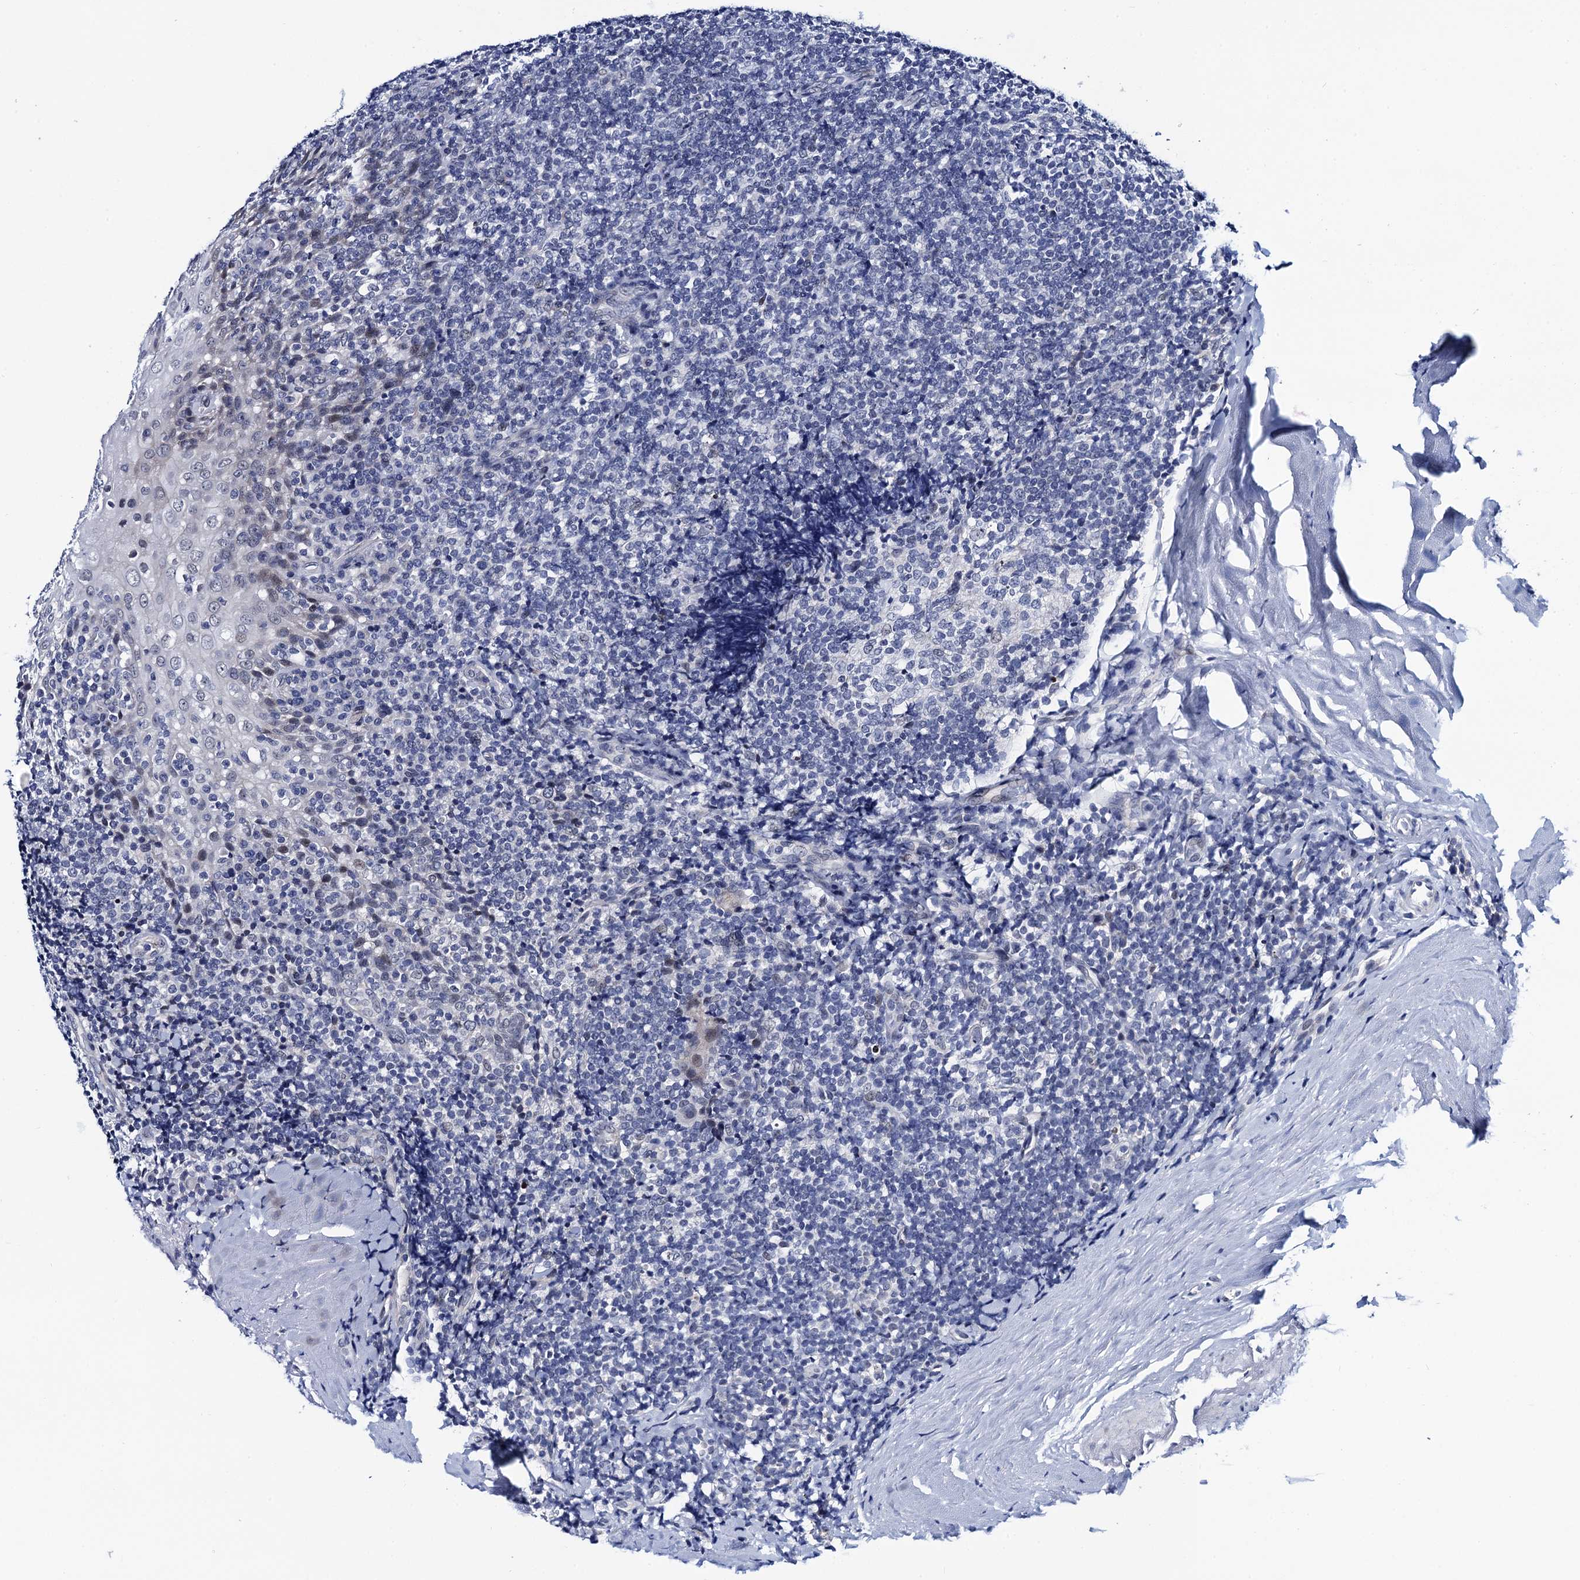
{"staining": {"intensity": "negative", "quantity": "none", "location": "none"}, "tissue": "tonsil", "cell_type": "Germinal center cells", "image_type": "normal", "snomed": [{"axis": "morphology", "description": "Normal tissue, NOS"}, {"axis": "topography", "description": "Tonsil"}], "caption": "Germinal center cells are negative for protein expression in benign human tonsil. (DAB IHC, high magnification).", "gene": "C16orf87", "patient": {"sex": "male", "age": 37}}